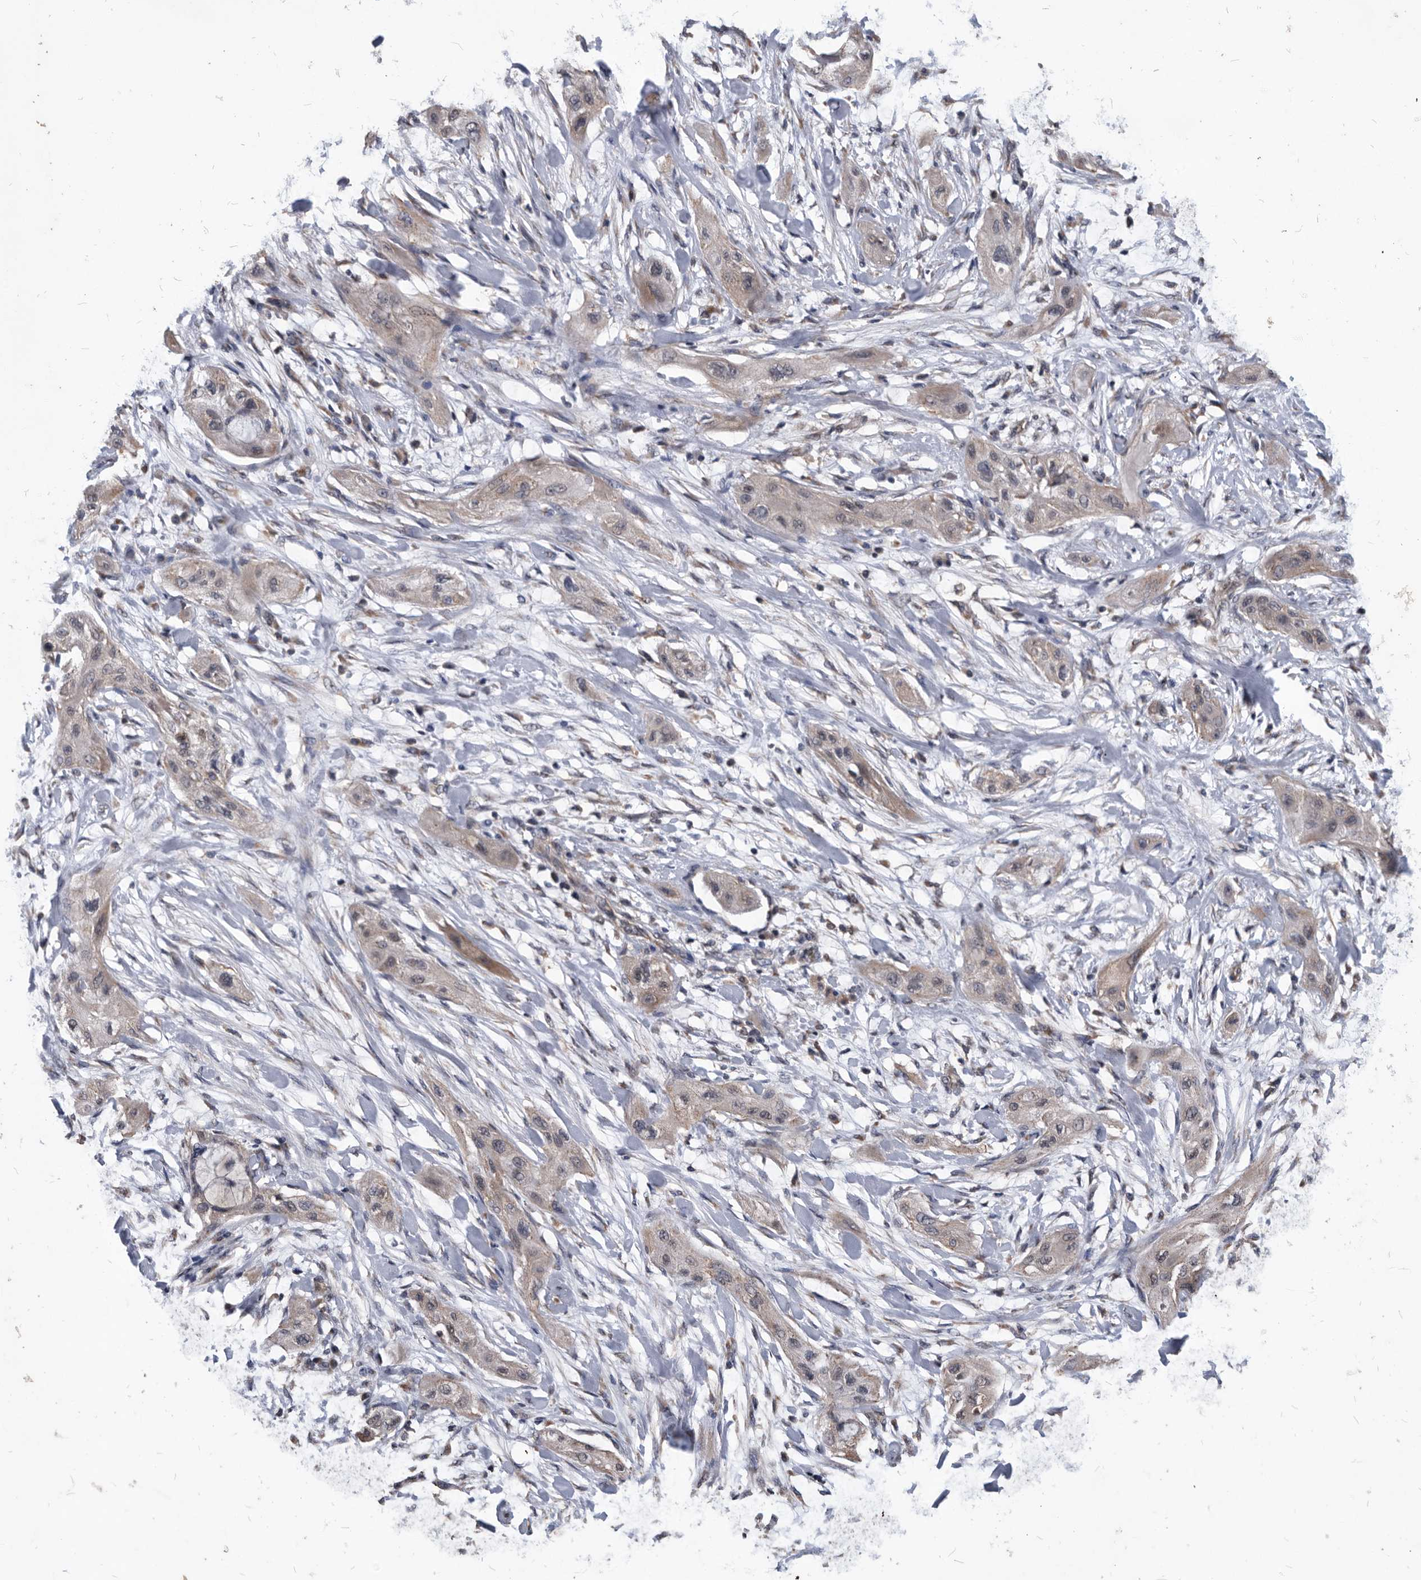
{"staining": {"intensity": "weak", "quantity": "<25%", "location": "cytoplasmic/membranous"}, "tissue": "lung cancer", "cell_type": "Tumor cells", "image_type": "cancer", "snomed": [{"axis": "morphology", "description": "Squamous cell carcinoma, NOS"}, {"axis": "topography", "description": "Lung"}], "caption": "A high-resolution photomicrograph shows IHC staining of squamous cell carcinoma (lung), which displays no significant staining in tumor cells.", "gene": "NRBP1", "patient": {"sex": "female", "age": 47}}